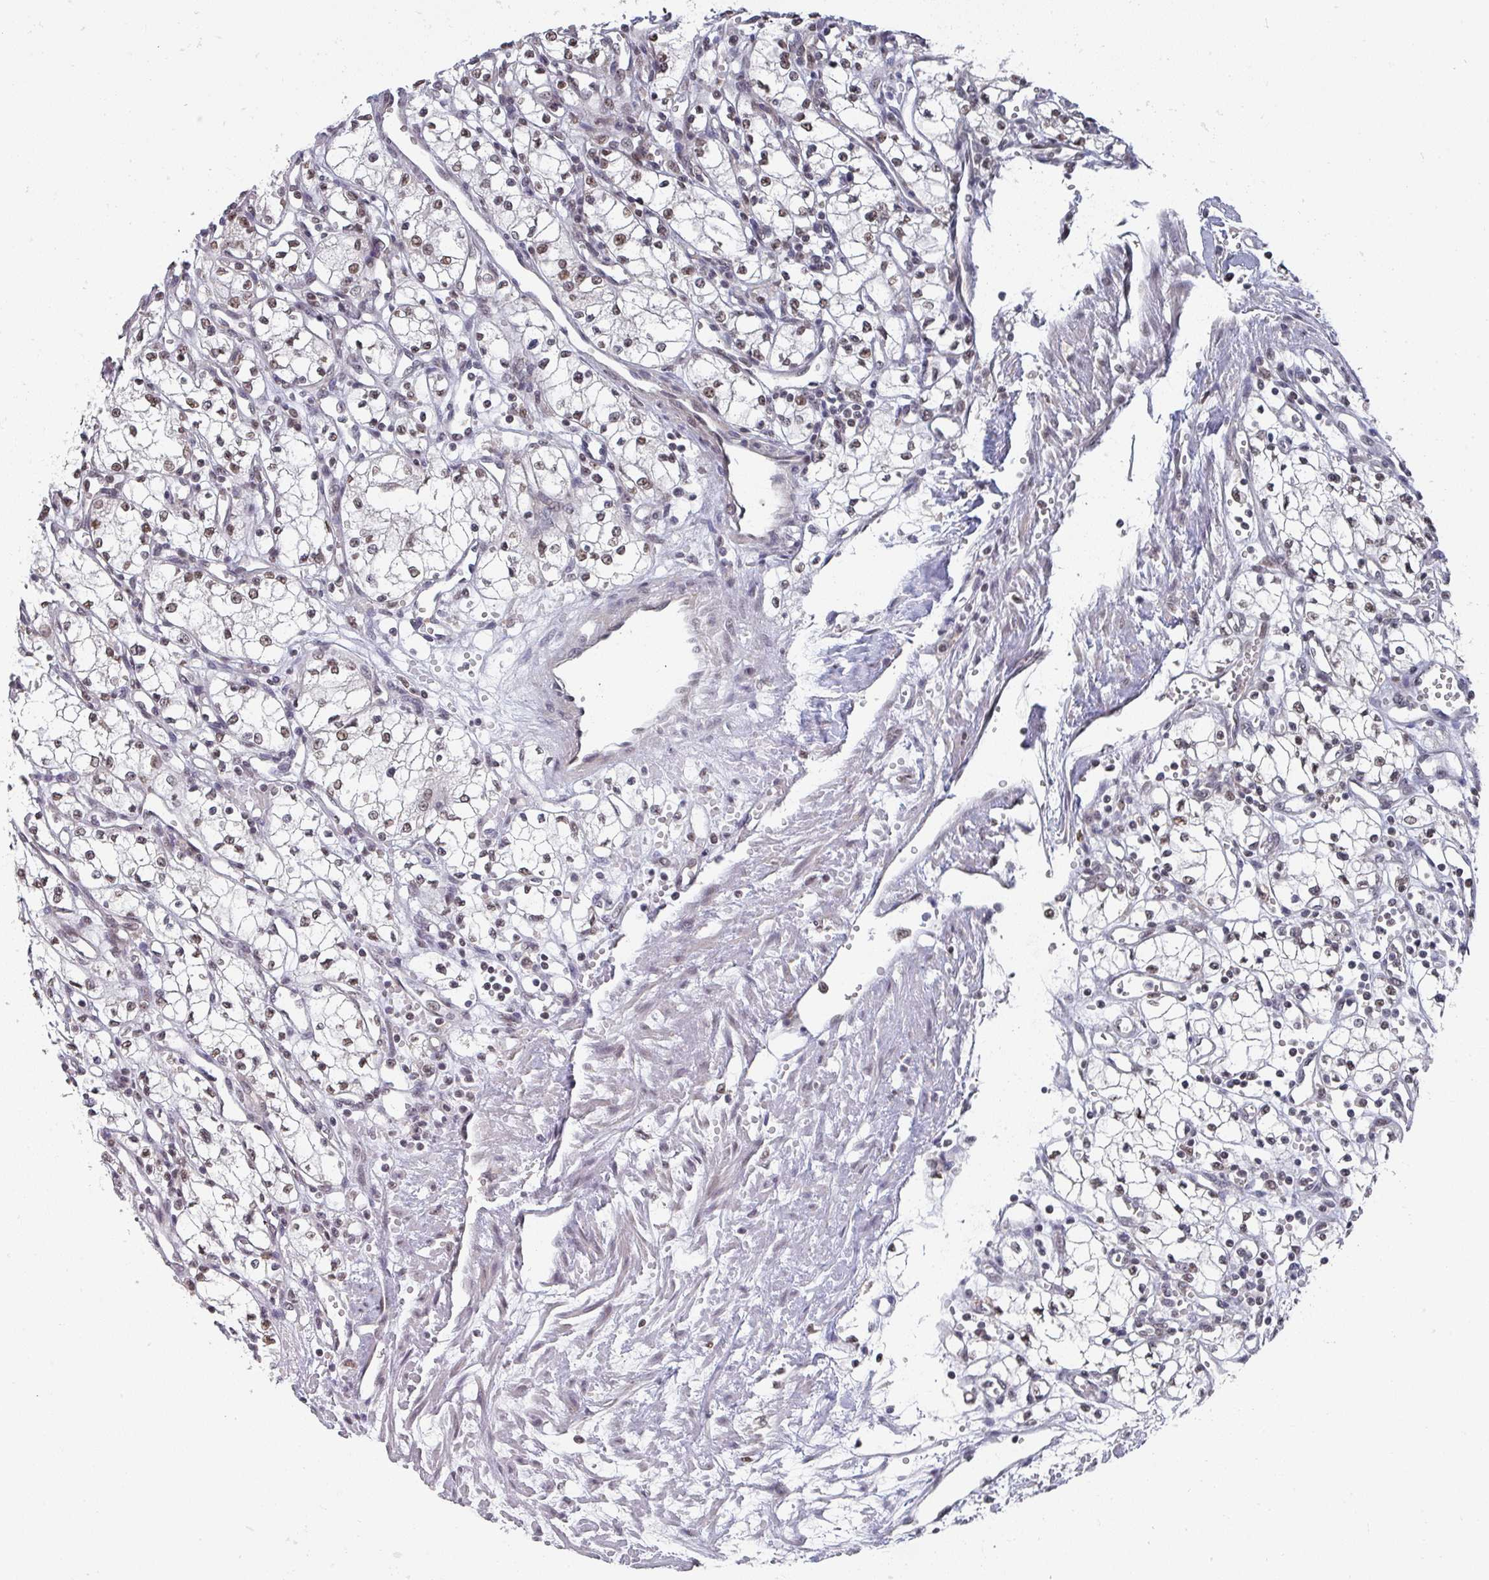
{"staining": {"intensity": "weak", "quantity": "25%-75%", "location": "nuclear"}, "tissue": "renal cancer", "cell_type": "Tumor cells", "image_type": "cancer", "snomed": [{"axis": "morphology", "description": "Adenocarcinoma, NOS"}, {"axis": "topography", "description": "Kidney"}], "caption": "High-magnification brightfield microscopy of adenocarcinoma (renal) stained with DAB (brown) and counterstained with hematoxylin (blue). tumor cells exhibit weak nuclear expression is present in approximately25%-75% of cells.", "gene": "ZNF654", "patient": {"sex": "male", "age": 59}}